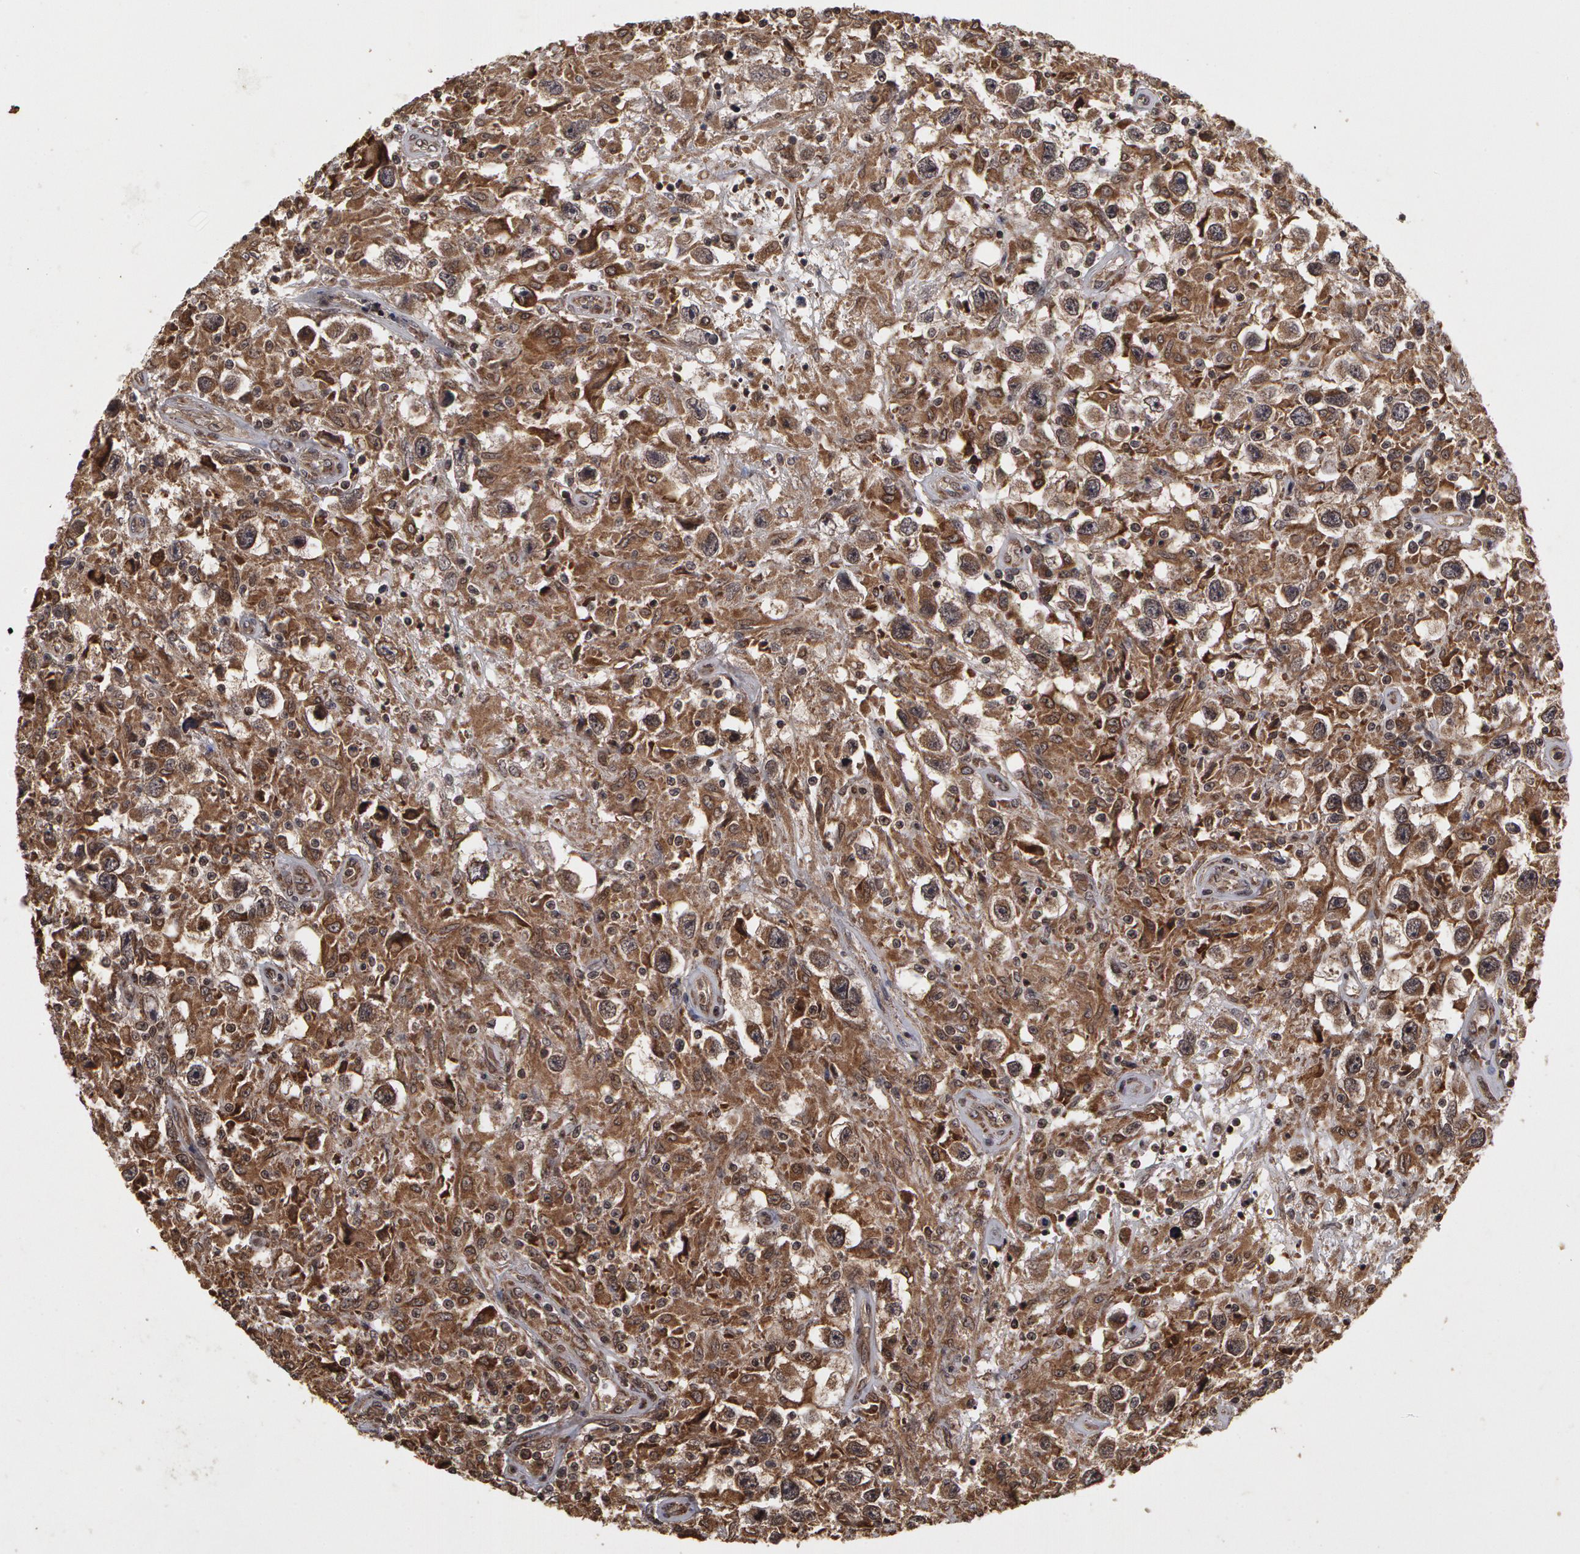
{"staining": {"intensity": "moderate", "quantity": ">75%", "location": "cytoplasmic/membranous"}, "tissue": "testis cancer", "cell_type": "Tumor cells", "image_type": "cancer", "snomed": [{"axis": "morphology", "description": "Seminoma, NOS"}, {"axis": "topography", "description": "Testis"}], "caption": "Testis seminoma was stained to show a protein in brown. There is medium levels of moderate cytoplasmic/membranous staining in about >75% of tumor cells.", "gene": "CALR", "patient": {"sex": "male", "age": 34}}